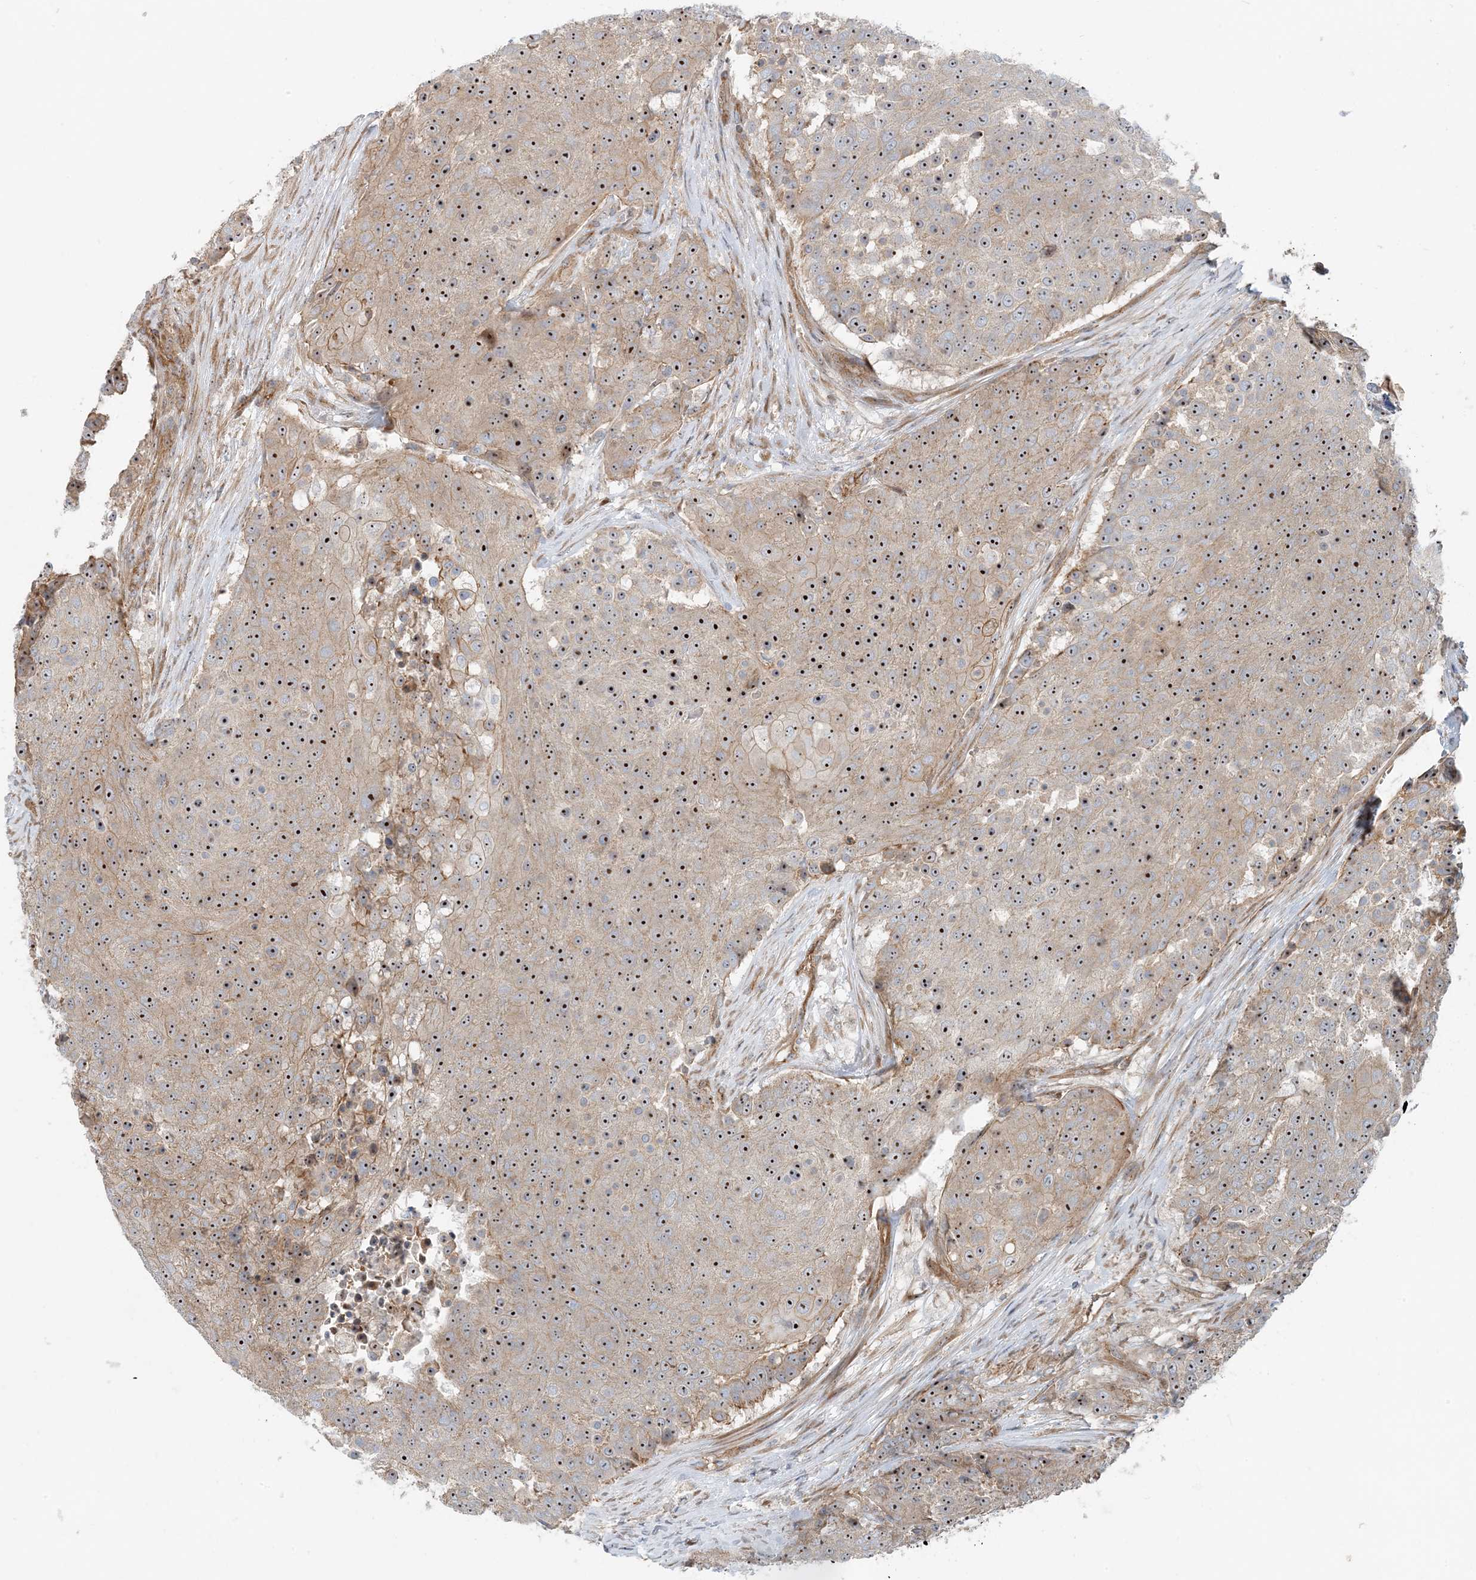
{"staining": {"intensity": "moderate", "quantity": ">75%", "location": "nuclear"}, "tissue": "urothelial cancer", "cell_type": "Tumor cells", "image_type": "cancer", "snomed": [{"axis": "morphology", "description": "Urothelial carcinoma, High grade"}, {"axis": "topography", "description": "Urinary bladder"}], "caption": "DAB immunohistochemical staining of high-grade urothelial carcinoma demonstrates moderate nuclear protein expression in approximately >75% of tumor cells. The staining is performed using DAB brown chromogen to label protein expression. The nuclei are counter-stained blue using hematoxylin.", "gene": "MYL5", "patient": {"sex": "female", "age": 63}}